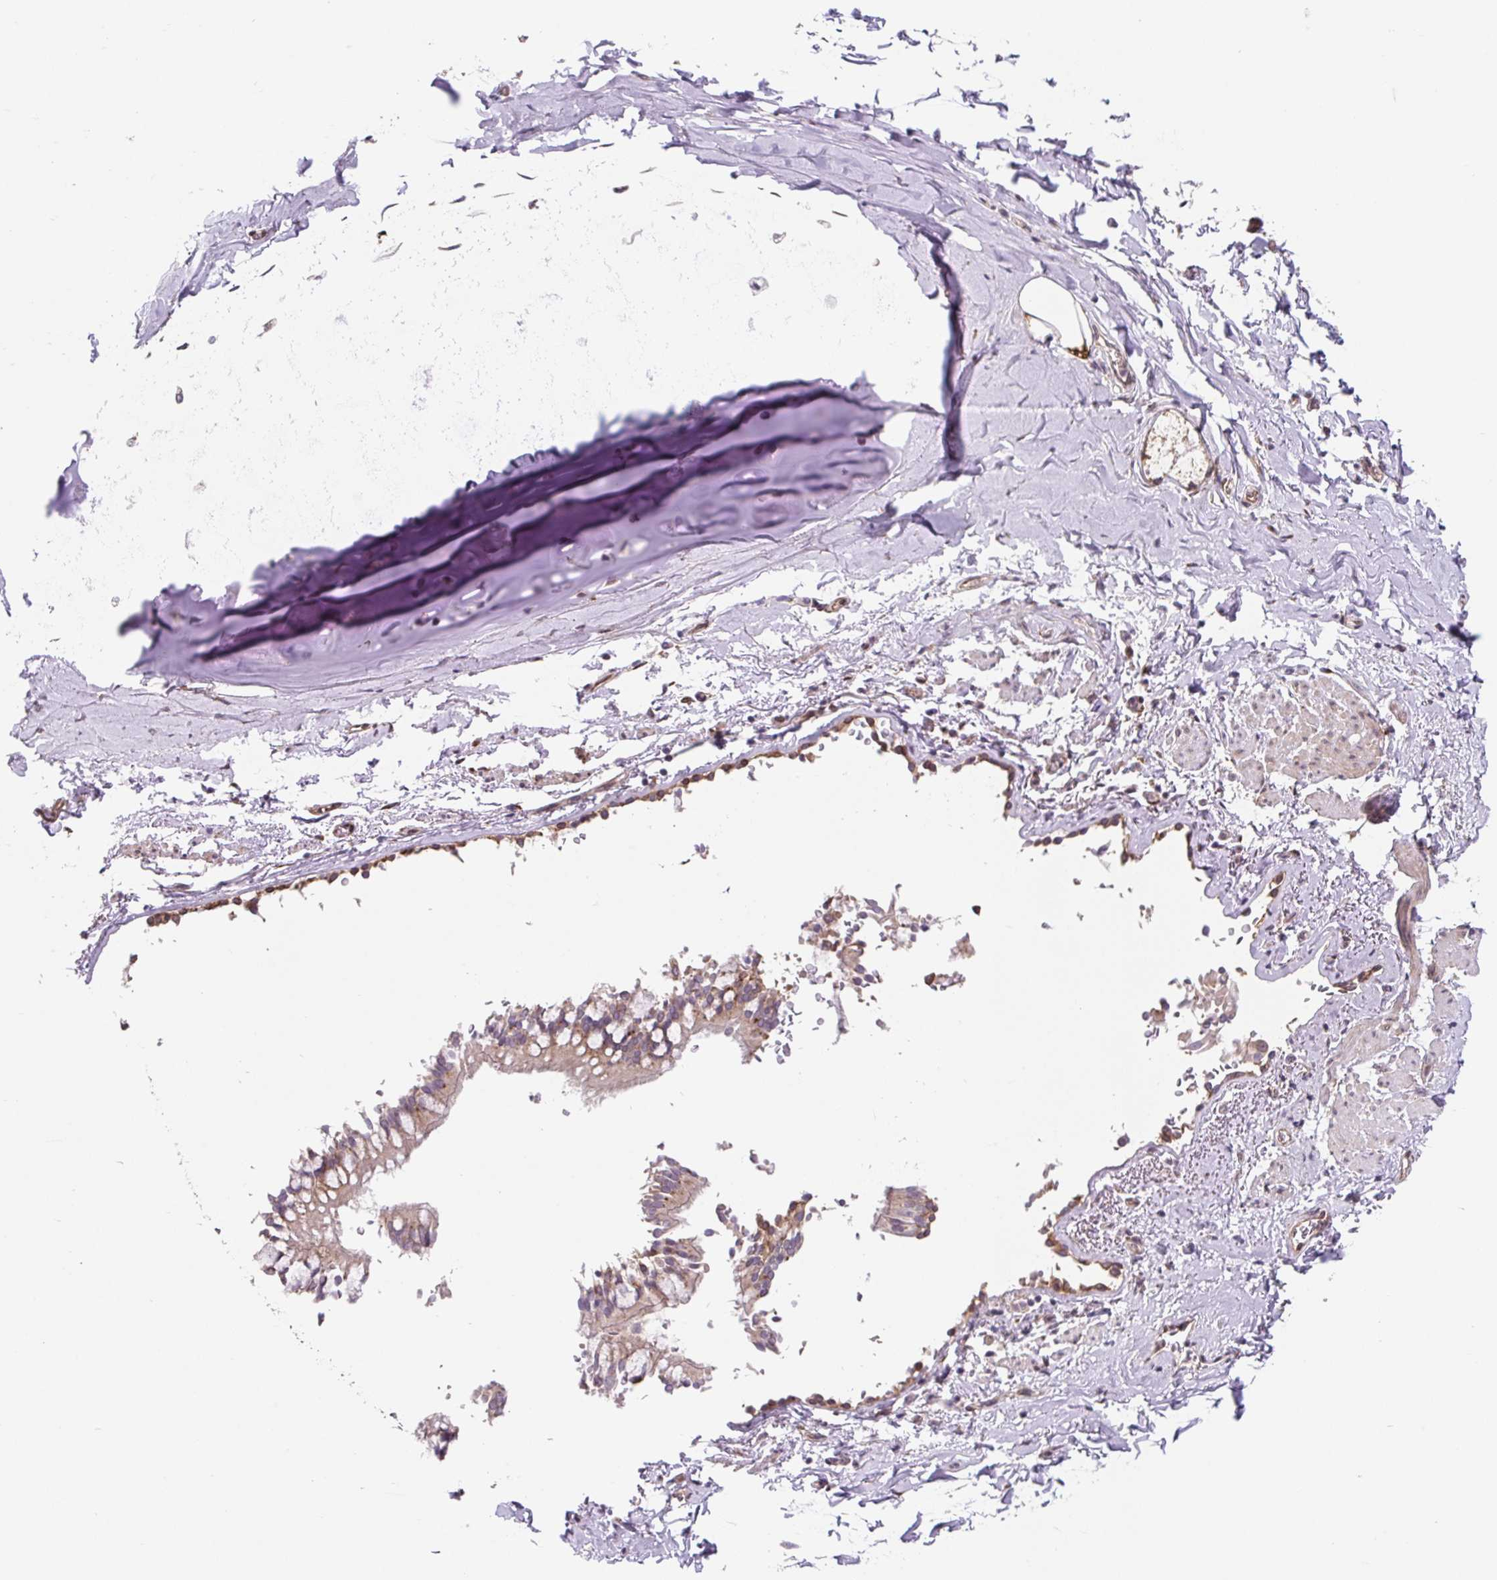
{"staining": {"intensity": "negative", "quantity": "none", "location": "none"}, "tissue": "soft tissue", "cell_type": "Chondrocytes", "image_type": "normal", "snomed": [{"axis": "morphology", "description": "Normal tissue, NOS"}, {"axis": "topography", "description": "Cartilage tissue"}, {"axis": "topography", "description": "Bronchus"}, {"axis": "topography", "description": "Peripheral nerve tissue"}], "caption": "DAB (3,3'-diaminobenzidine) immunohistochemical staining of normal human soft tissue demonstrates no significant positivity in chondrocytes. Nuclei are stained in blue.", "gene": "LYPD5", "patient": {"sex": "male", "age": 67}}